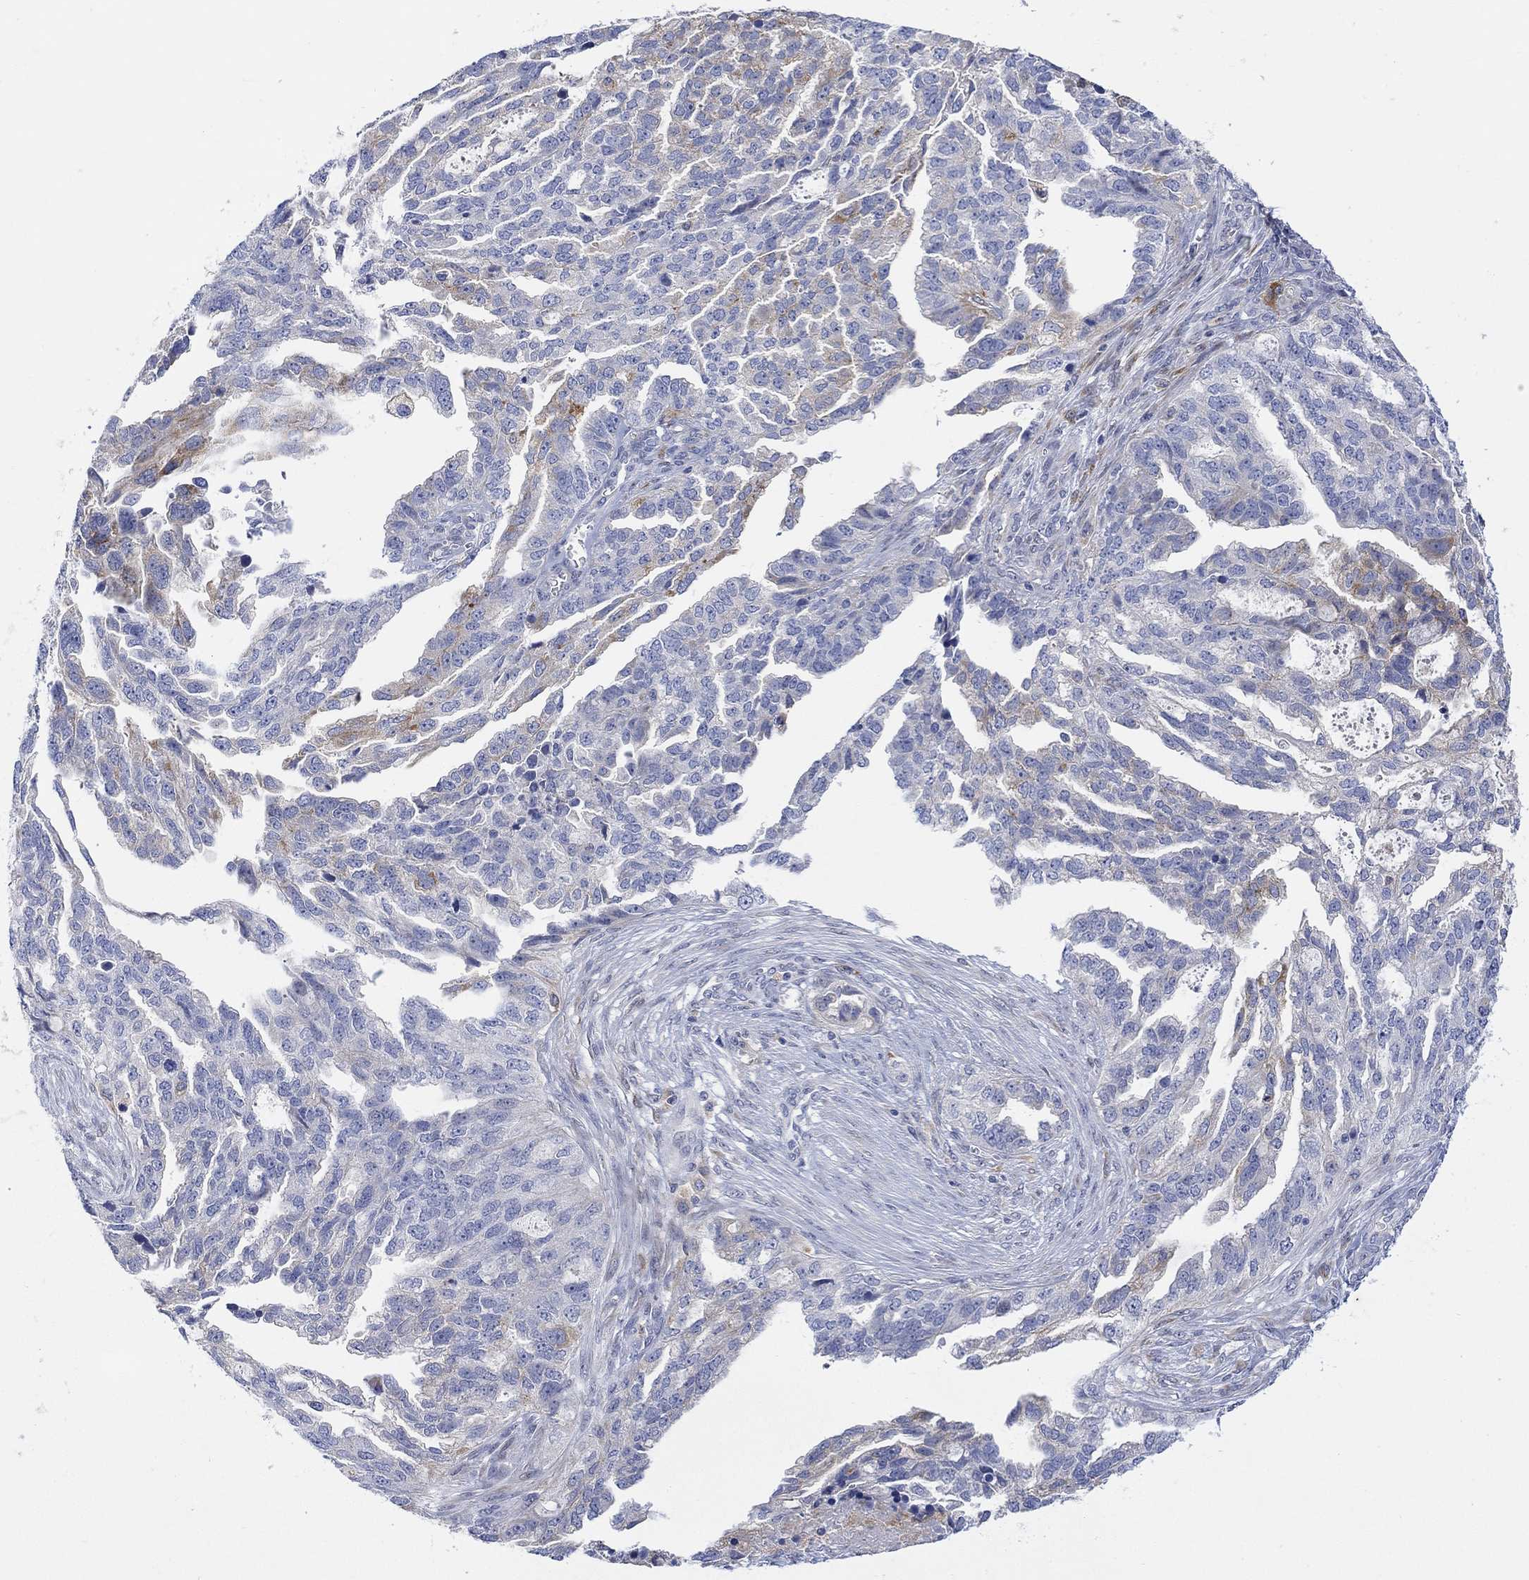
{"staining": {"intensity": "moderate", "quantity": "<25%", "location": "cytoplasmic/membranous"}, "tissue": "ovarian cancer", "cell_type": "Tumor cells", "image_type": "cancer", "snomed": [{"axis": "morphology", "description": "Cystadenocarcinoma, serous, NOS"}, {"axis": "topography", "description": "Ovary"}], "caption": "Protein expression analysis of human serous cystadenocarcinoma (ovarian) reveals moderate cytoplasmic/membranous staining in approximately <25% of tumor cells. Nuclei are stained in blue.", "gene": "ACSL1", "patient": {"sex": "female", "age": 51}}